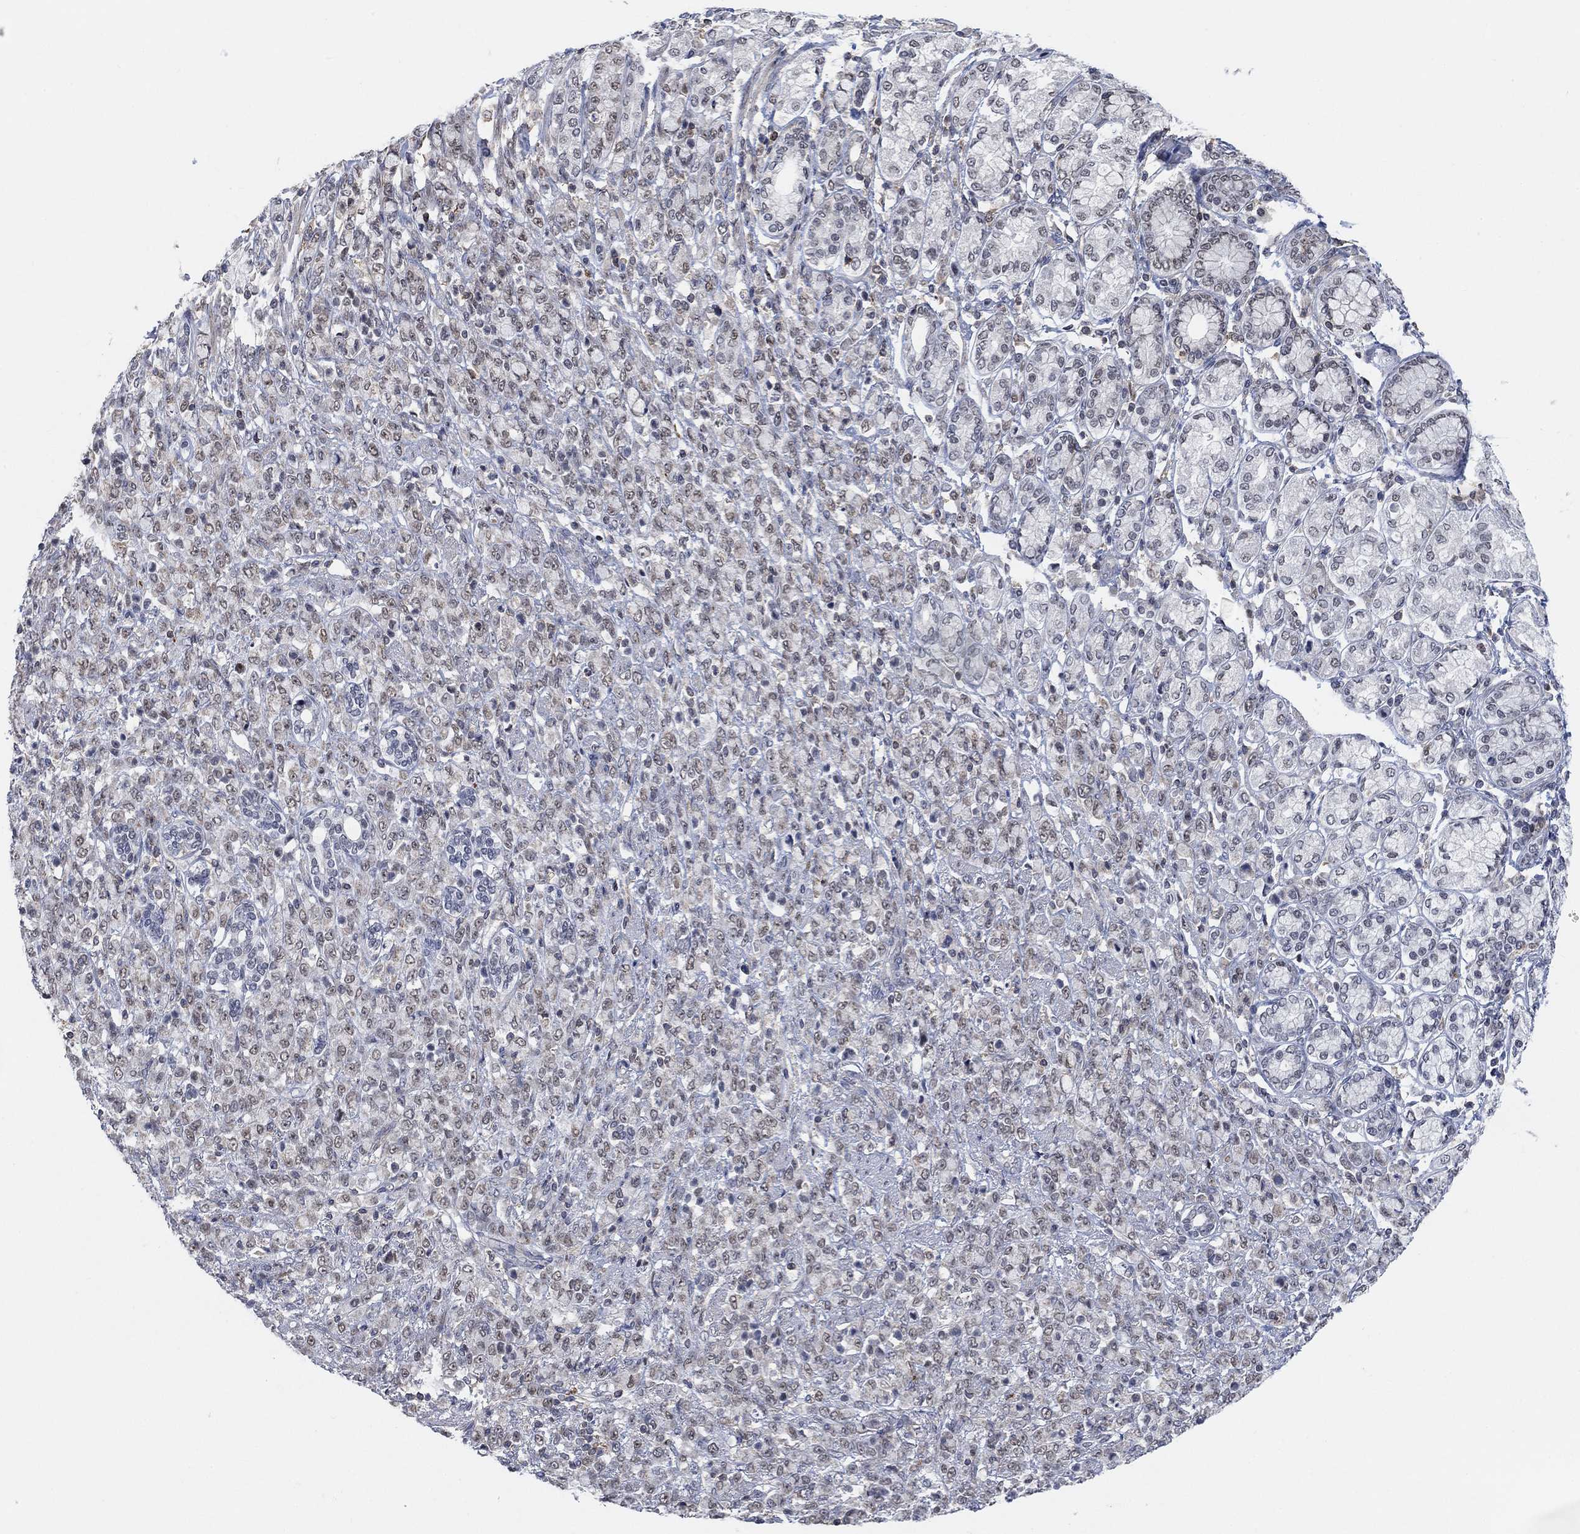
{"staining": {"intensity": "weak", "quantity": "<25%", "location": "nuclear"}, "tissue": "stomach cancer", "cell_type": "Tumor cells", "image_type": "cancer", "snomed": [{"axis": "morphology", "description": "Normal tissue, NOS"}, {"axis": "morphology", "description": "Adenocarcinoma, NOS"}, {"axis": "topography", "description": "Stomach"}], "caption": "IHC histopathology image of neoplastic tissue: human adenocarcinoma (stomach) stained with DAB (3,3'-diaminobenzidine) shows no significant protein staining in tumor cells.", "gene": "PWWP2B", "patient": {"sex": "female", "age": 79}}